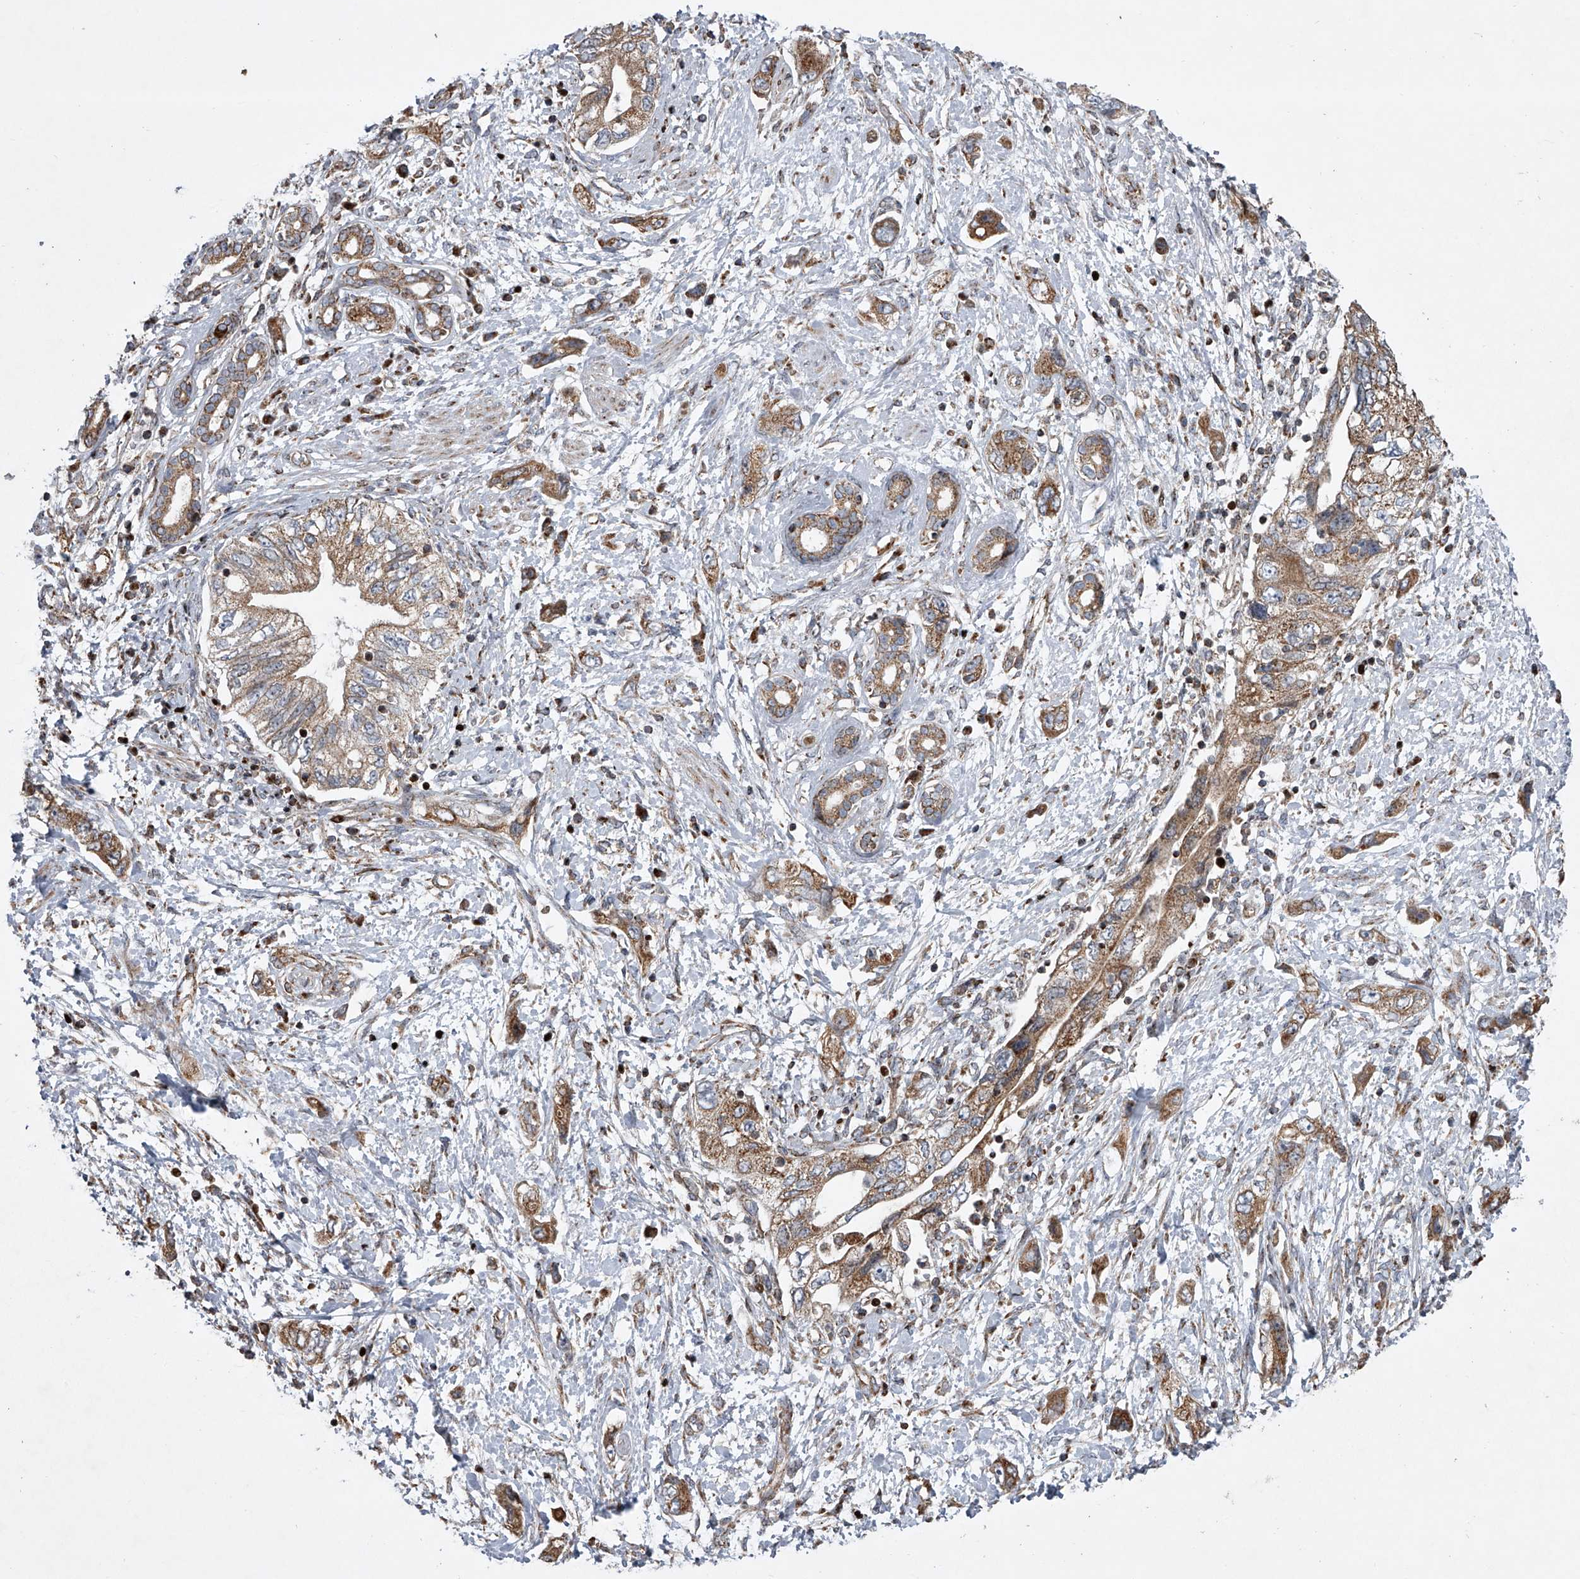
{"staining": {"intensity": "strong", "quantity": ">75%", "location": "cytoplasmic/membranous"}, "tissue": "pancreatic cancer", "cell_type": "Tumor cells", "image_type": "cancer", "snomed": [{"axis": "morphology", "description": "Adenocarcinoma, NOS"}, {"axis": "topography", "description": "Pancreas"}], "caption": "Pancreatic cancer (adenocarcinoma) stained with DAB immunohistochemistry (IHC) shows high levels of strong cytoplasmic/membranous expression in approximately >75% of tumor cells.", "gene": "STRADA", "patient": {"sex": "female", "age": 73}}